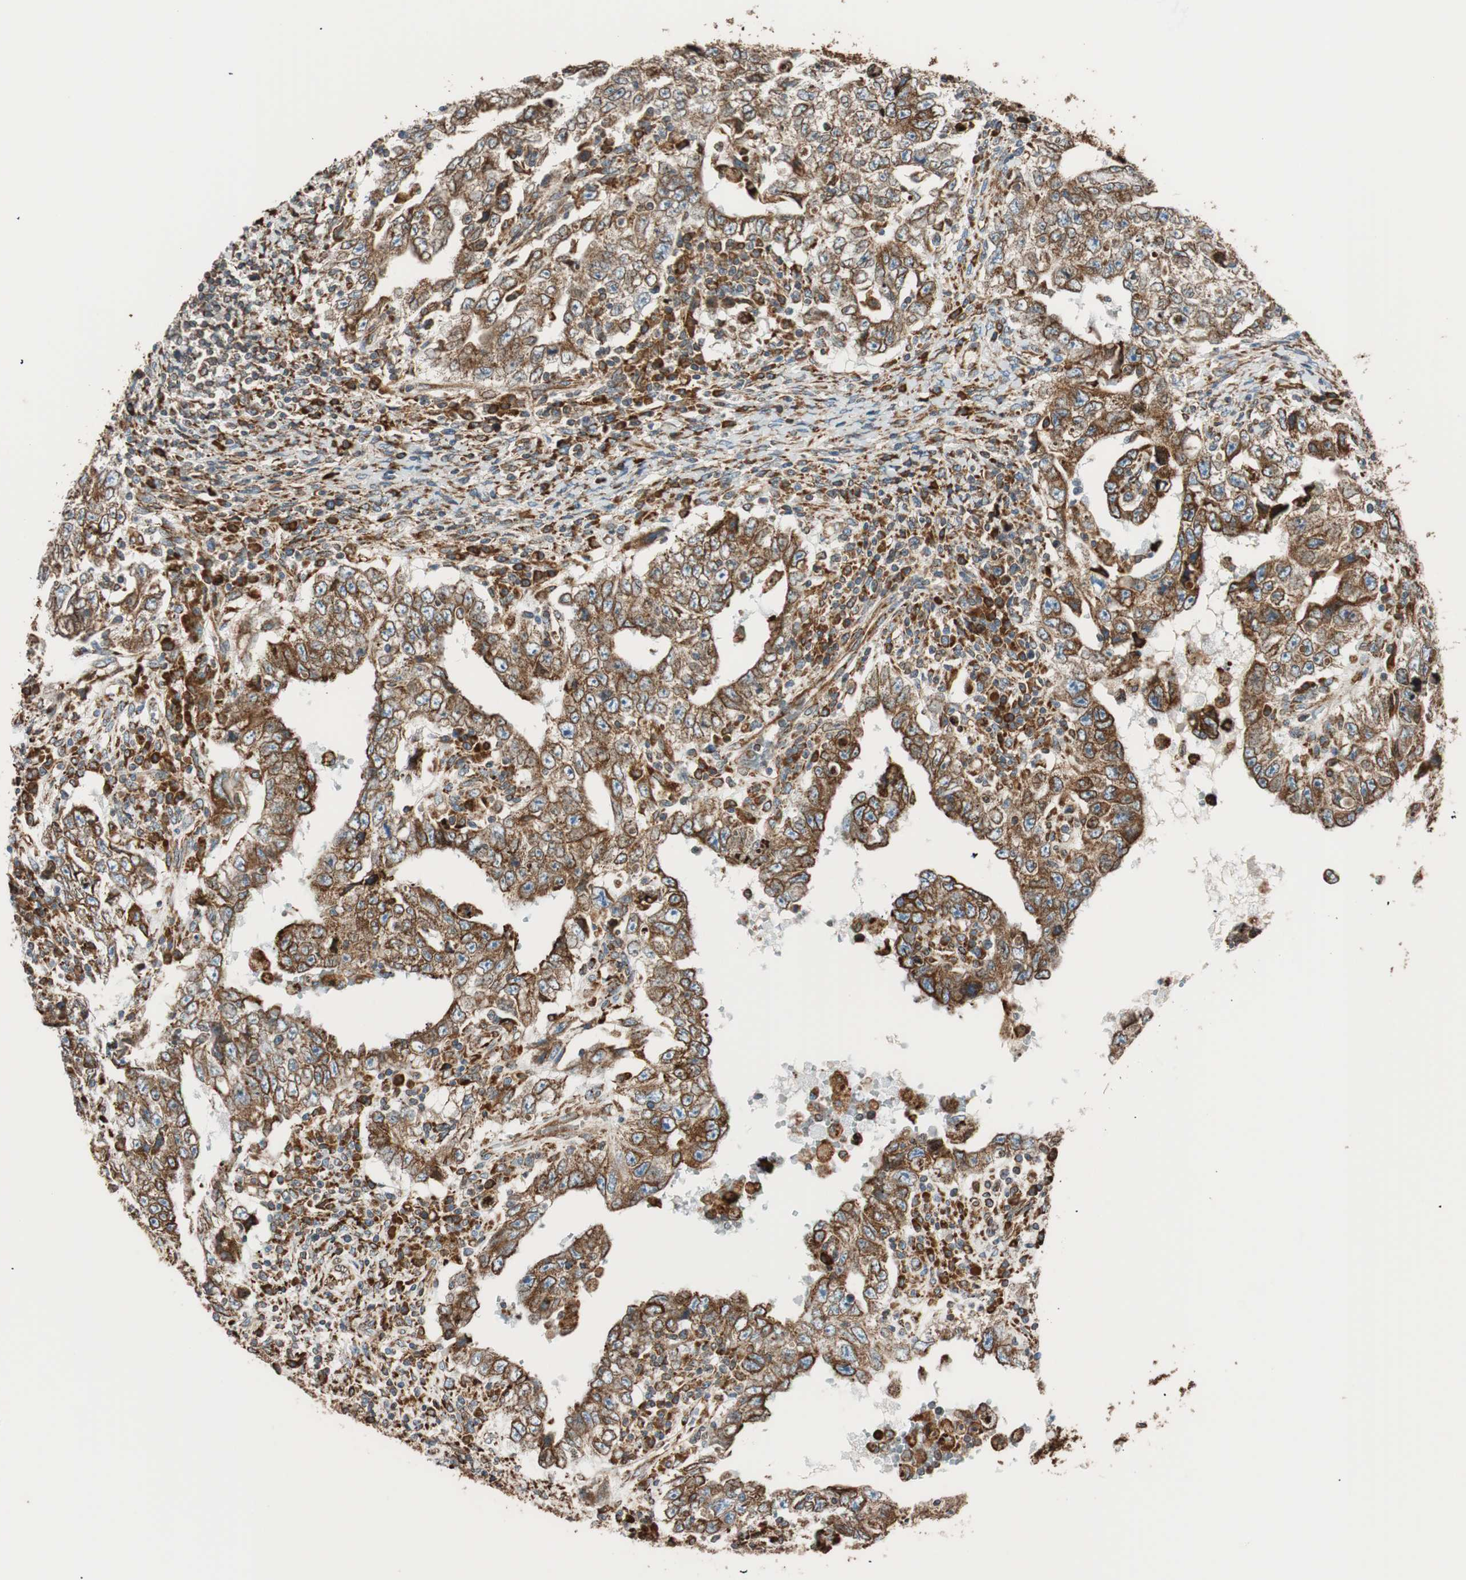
{"staining": {"intensity": "strong", "quantity": ">75%", "location": "cytoplasmic/membranous"}, "tissue": "testis cancer", "cell_type": "Tumor cells", "image_type": "cancer", "snomed": [{"axis": "morphology", "description": "Carcinoma, Embryonal, NOS"}, {"axis": "topography", "description": "Testis"}], "caption": "This histopathology image reveals testis cancer stained with immunohistochemistry (IHC) to label a protein in brown. The cytoplasmic/membranous of tumor cells show strong positivity for the protein. Nuclei are counter-stained blue.", "gene": "PRKCSH", "patient": {"sex": "male", "age": 26}}